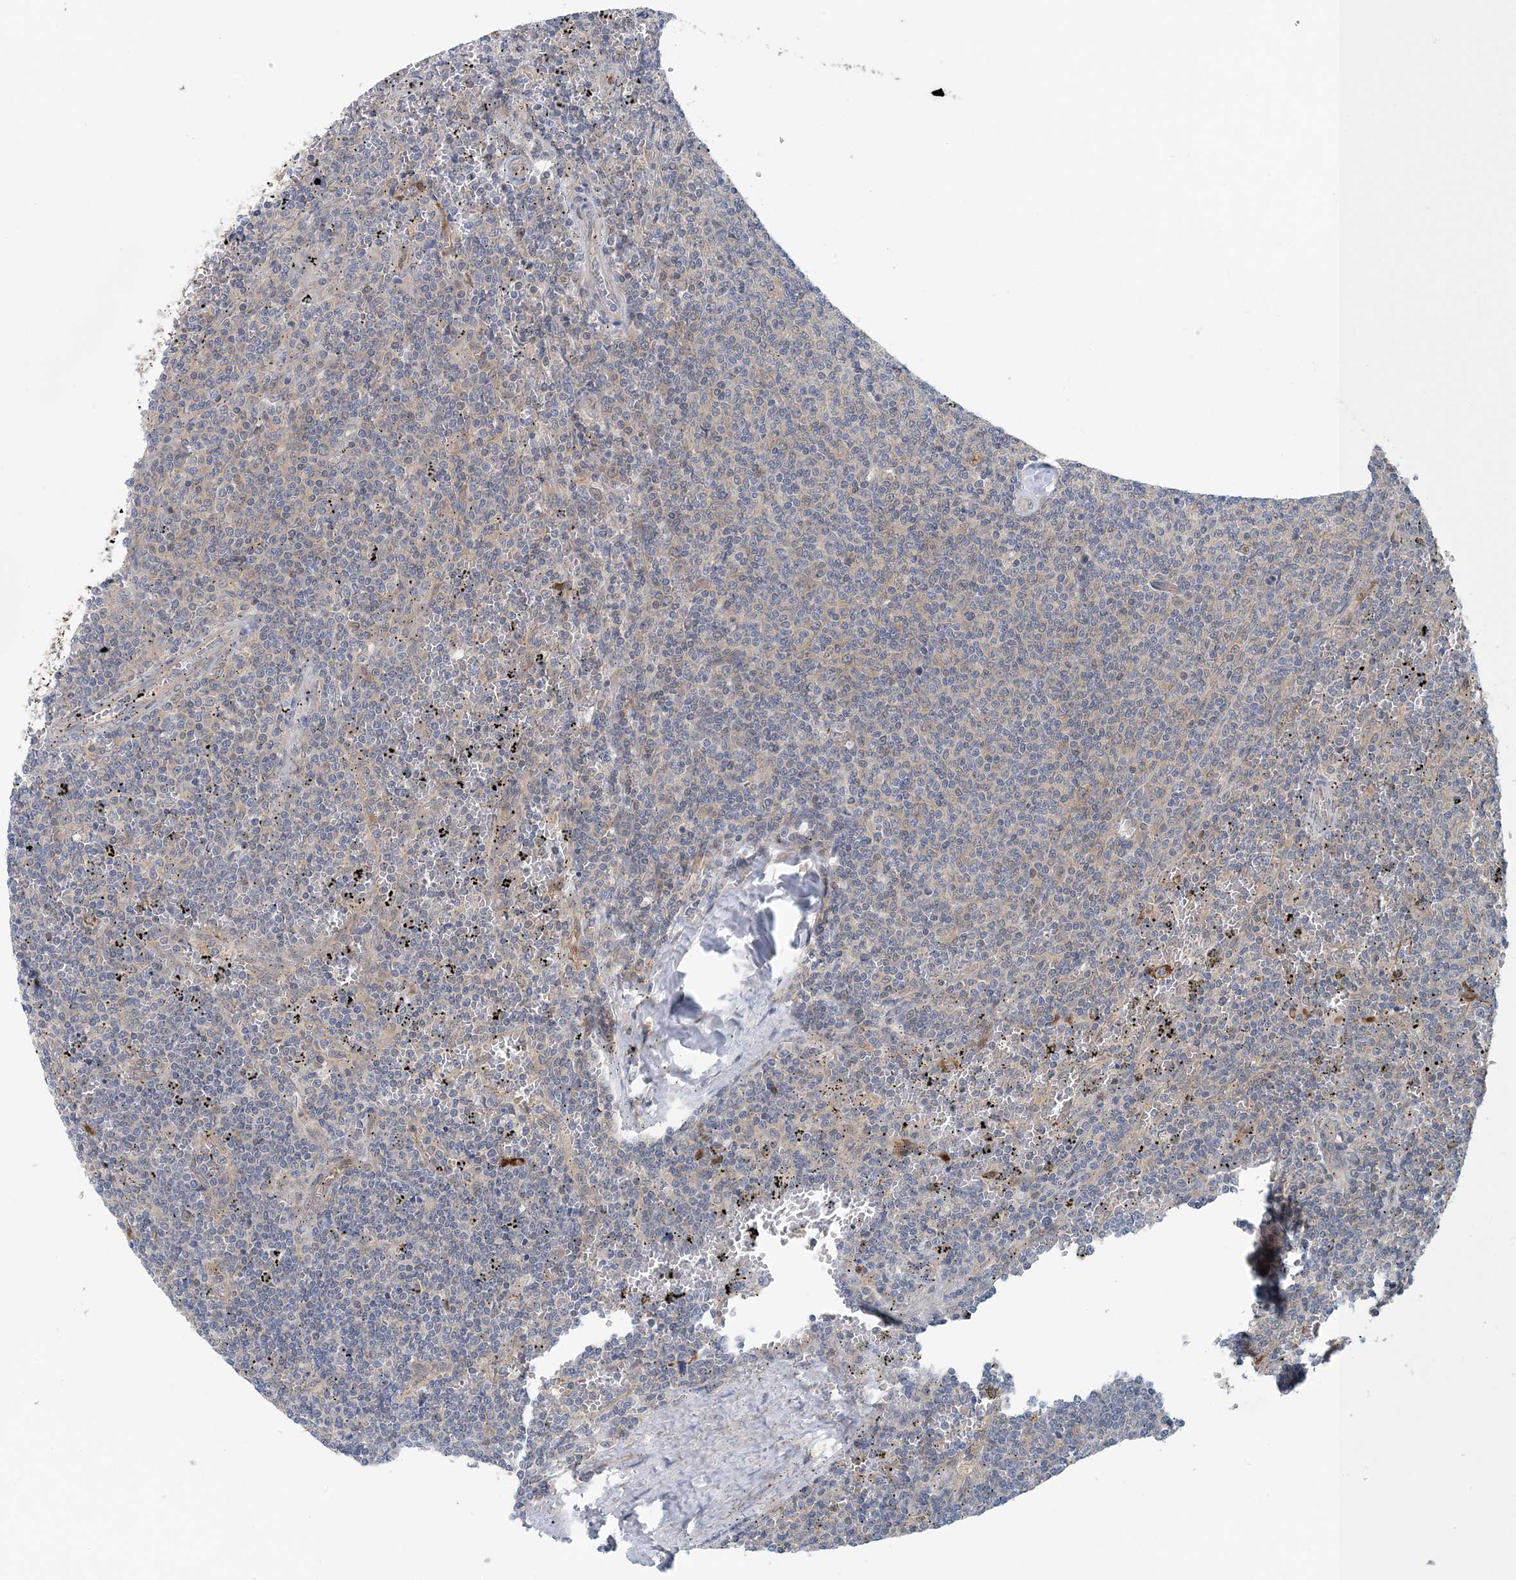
{"staining": {"intensity": "negative", "quantity": "none", "location": "none"}, "tissue": "lymphoma", "cell_type": "Tumor cells", "image_type": "cancer", "snomed": [{"axis": "morphology", "description": "Malignant lymphoma, non-Hodgkin's type, Low grade"}, {"axis": "topography", "description": "Spleen"}], "caption": "Image shows no significant protein expression in tumor cells of lymphoma.", "gene": "HIKESHI", "patient": {"sex": "female", "age": 50}}